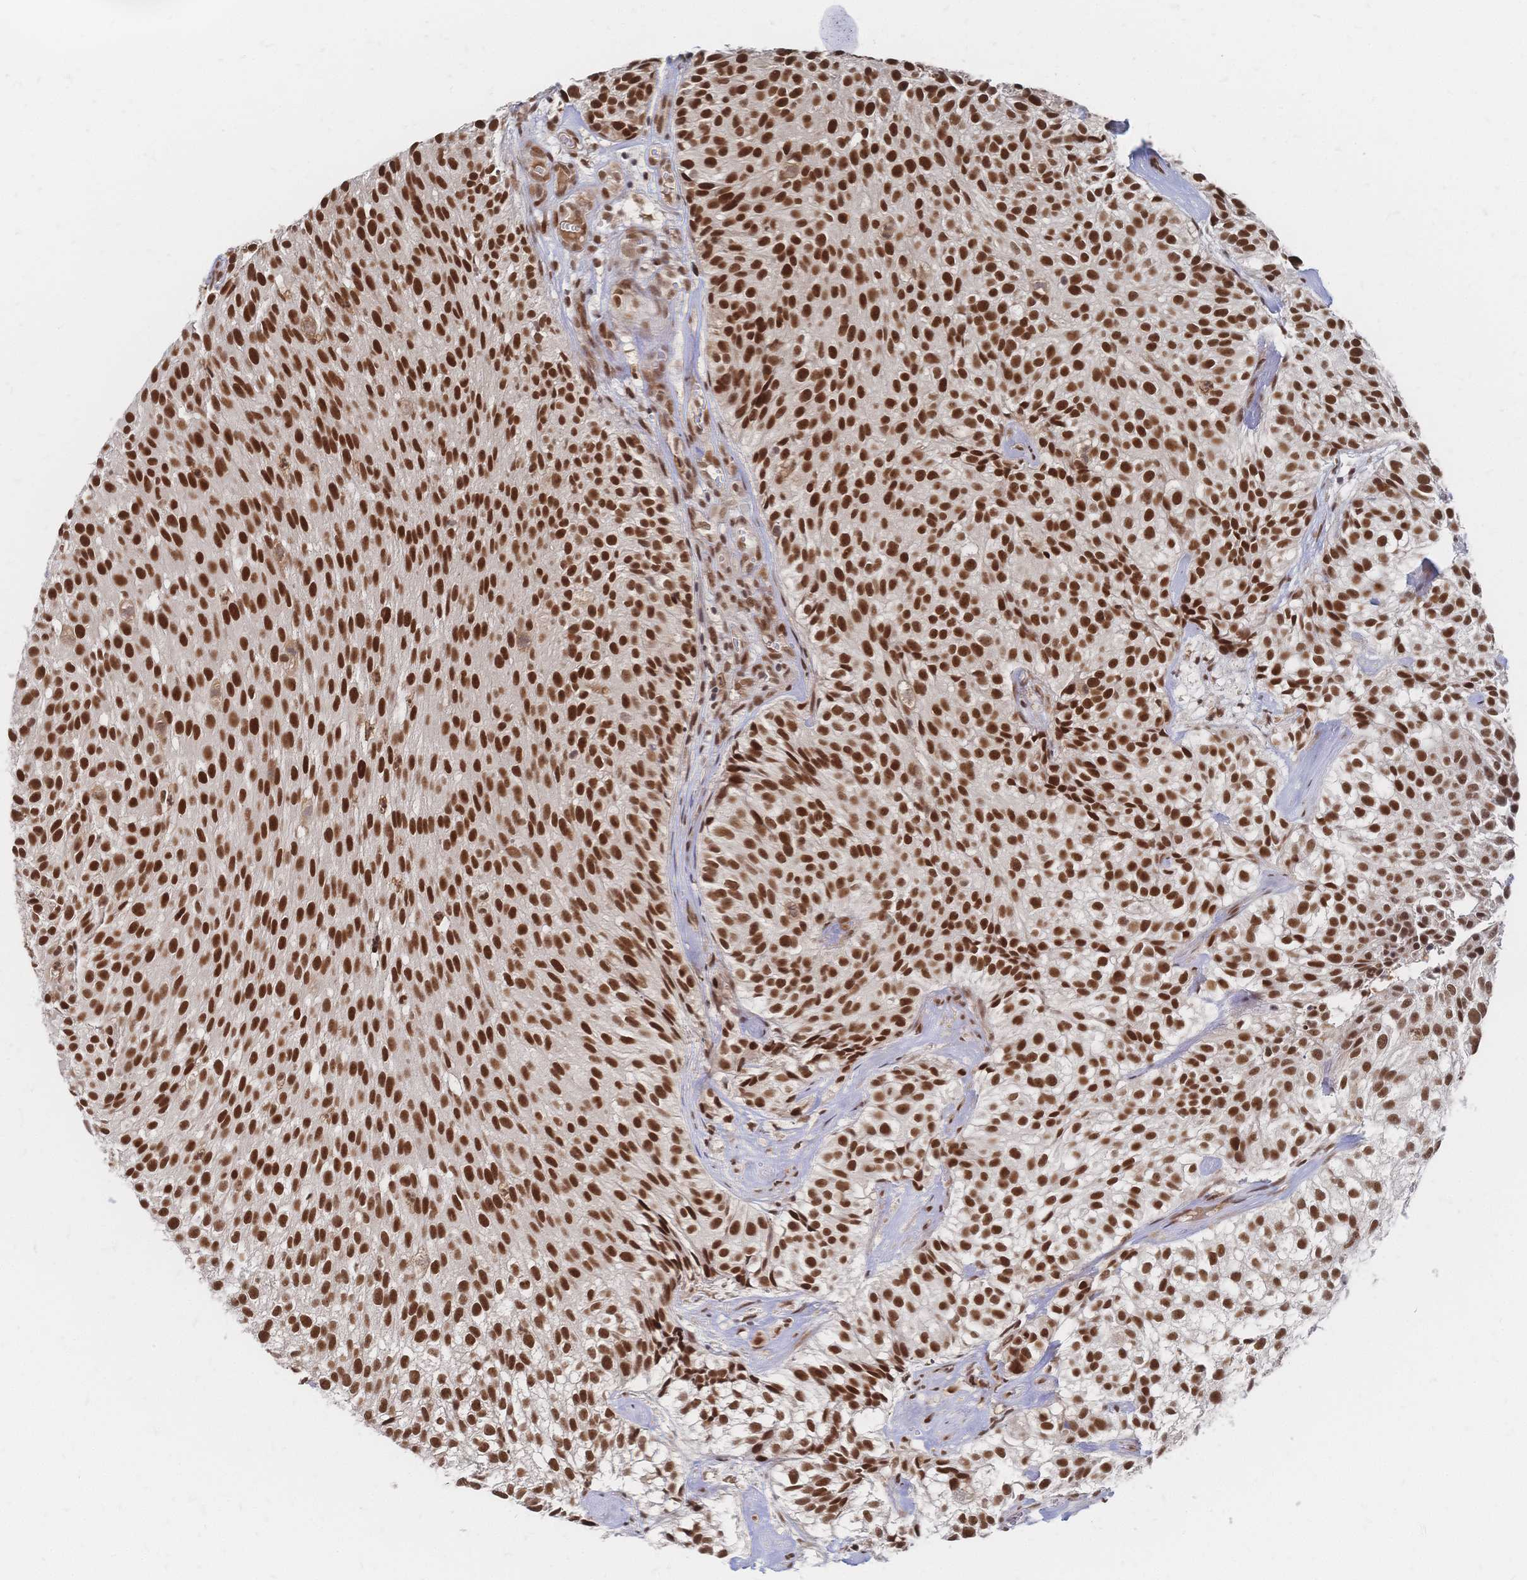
{"staining": {"intensity": "strong", "quantity": ">75%", "location": "nuclear"}, "tissue": "urothelial cancer", "cell_type": "Tumor cells", "image_type": "cancer", "snomed": [{"axis": "morphology", "description": "Urothelial carcinoma, Low grade"}, {"axis": "topography", "description": "Urinary bladder"}], "caption": "This is an image of immunohistochemistry staining of urothelial cancer, which shows strong expression in the nuclear of tumor cells.", "gene": "NELFA", "patient": {"sex": "male", "age": 70}}